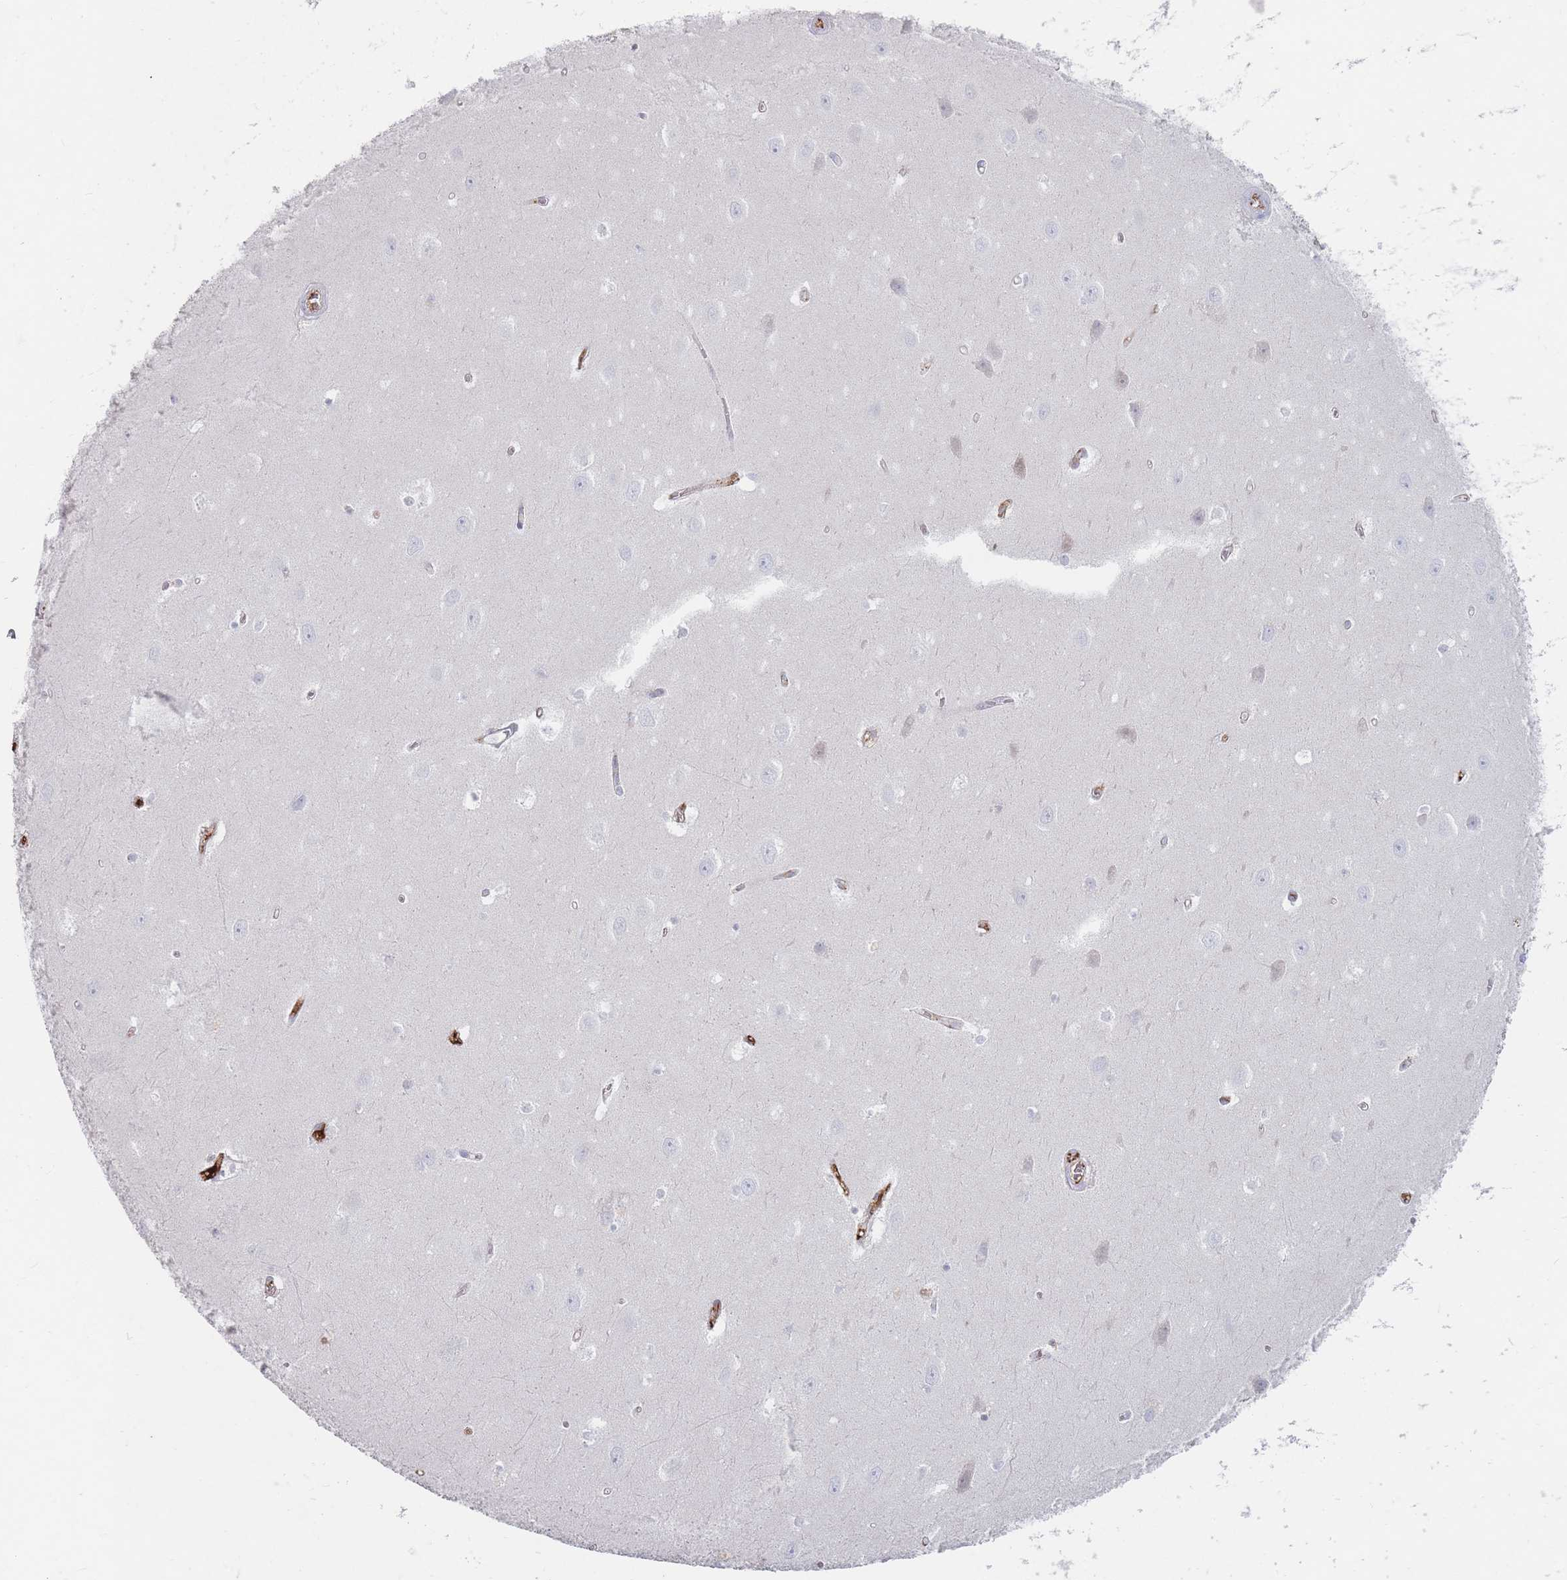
{"staining": {"intensity": "negative", "quantity": "none", "location": "none"}, "tissue": "hippocampus", "cell_type": "Glial cells", "image_type": "normal", "snomed": [{"axis": "morphology", "description": "Normal tissue, NOS"}, {"axis": "topography", "description": "Hippocampus"}], "caption": "IHC histopathology image of unremarkable human hippocampus stained for a protein (brown), which demonstrates no staining in glial cells. (DAB (3,3'-diaminobenzidine) immunohistochemistry, high magnification).", "gene": "PRG4", "patient": {"sex": "female", "age": 64}}